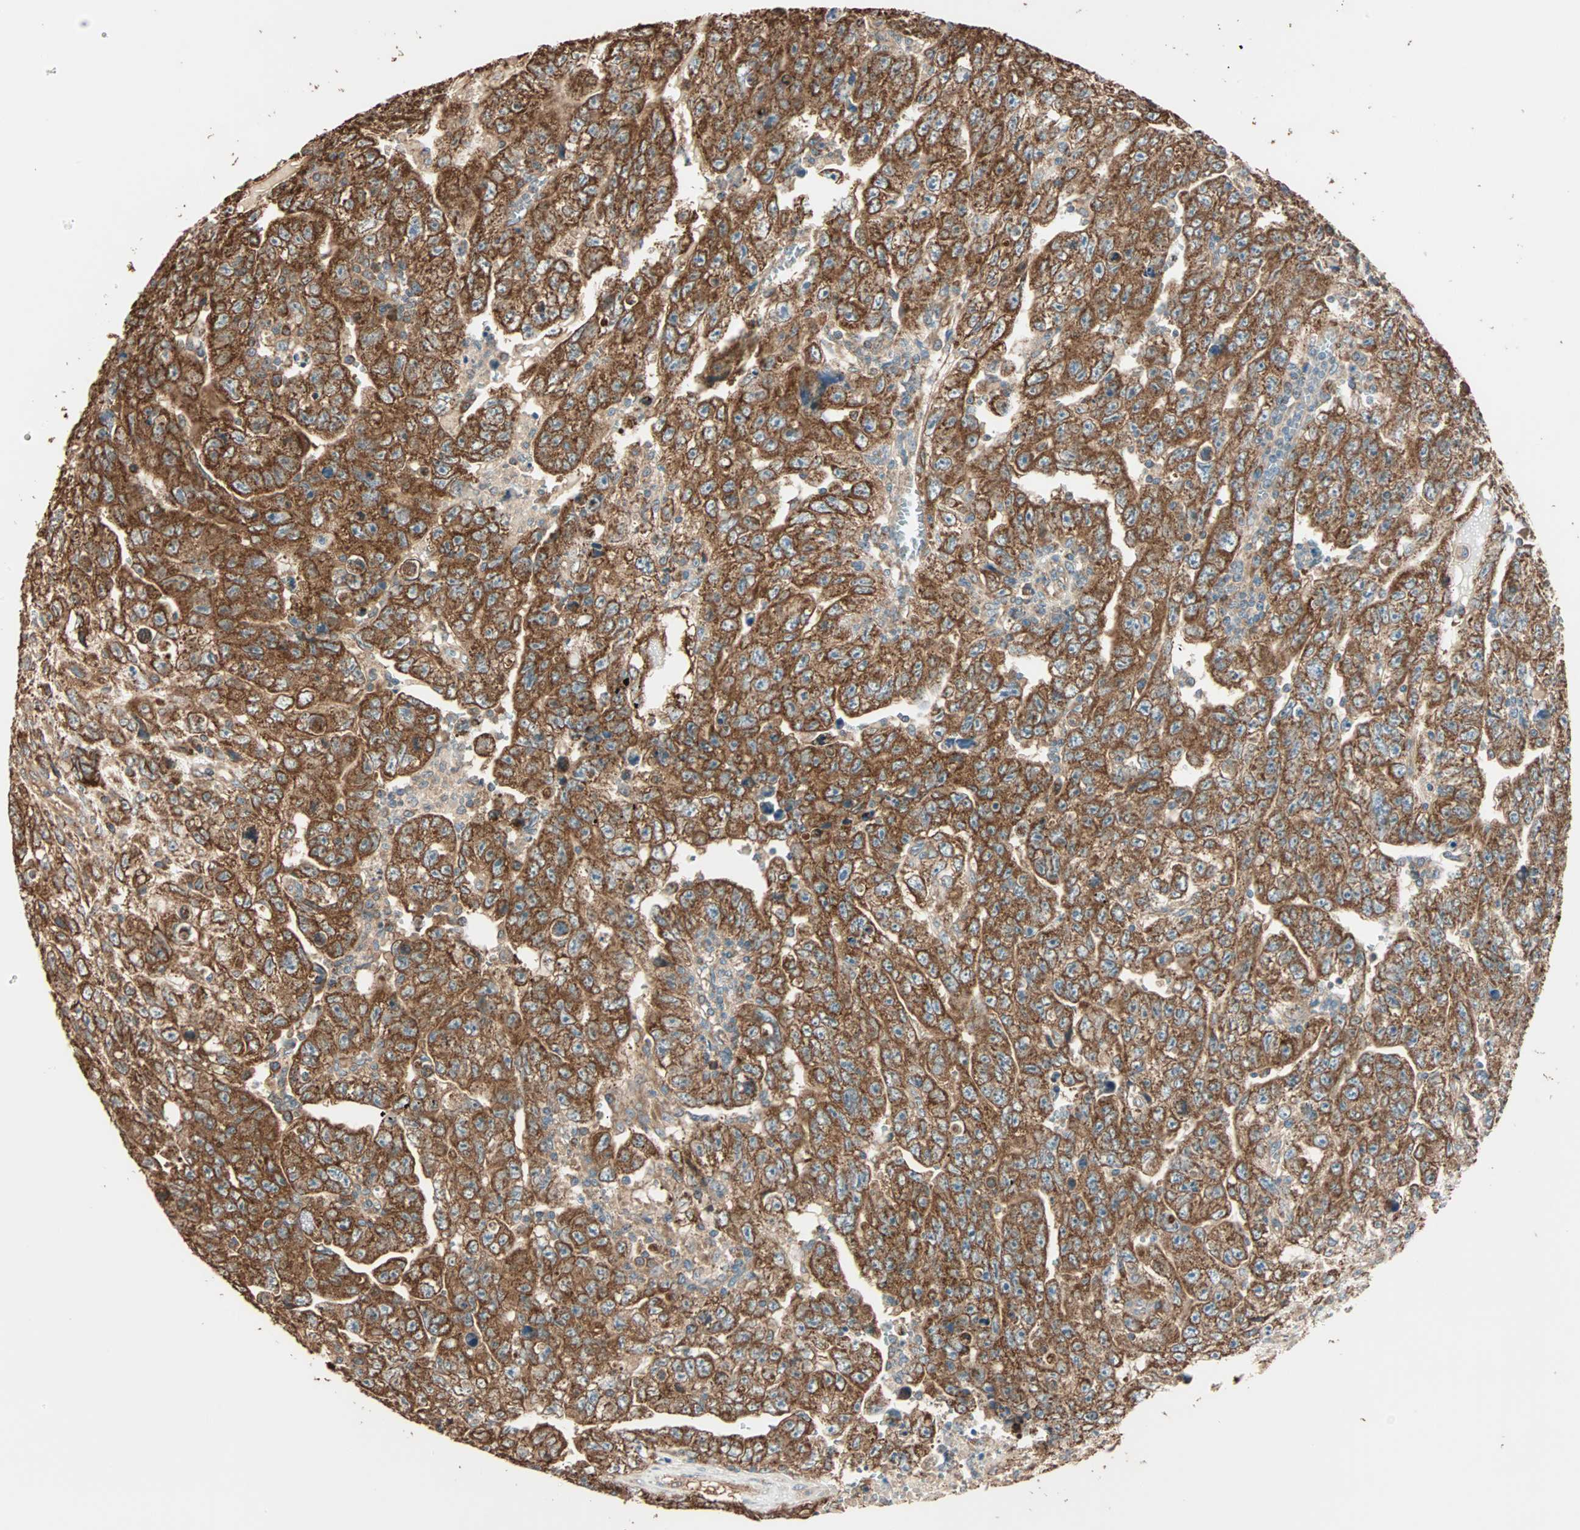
{"staining": {"intensity": "strong", "quantity": ">75%", "location": "cytoplasmic/membranous"}, "tissue": "testis cancer", "cell_type": "Tumor cells", "image_type": "cancer", "snomed": [{"axis": "morphology", "description": "Carcinoma, Embryonal, NOS"}, {"axis": "topography", "description": "Testis"}], "caption": "Embryonal carcinoma (testis) stained for a protein reveals strong cytoplasmic/membranous positivity in tumor cells. (IHC, brightfield microscopy, high magnification).", "gene": "EIF4G2", "patient": {"sex": "male", "age": 28}}